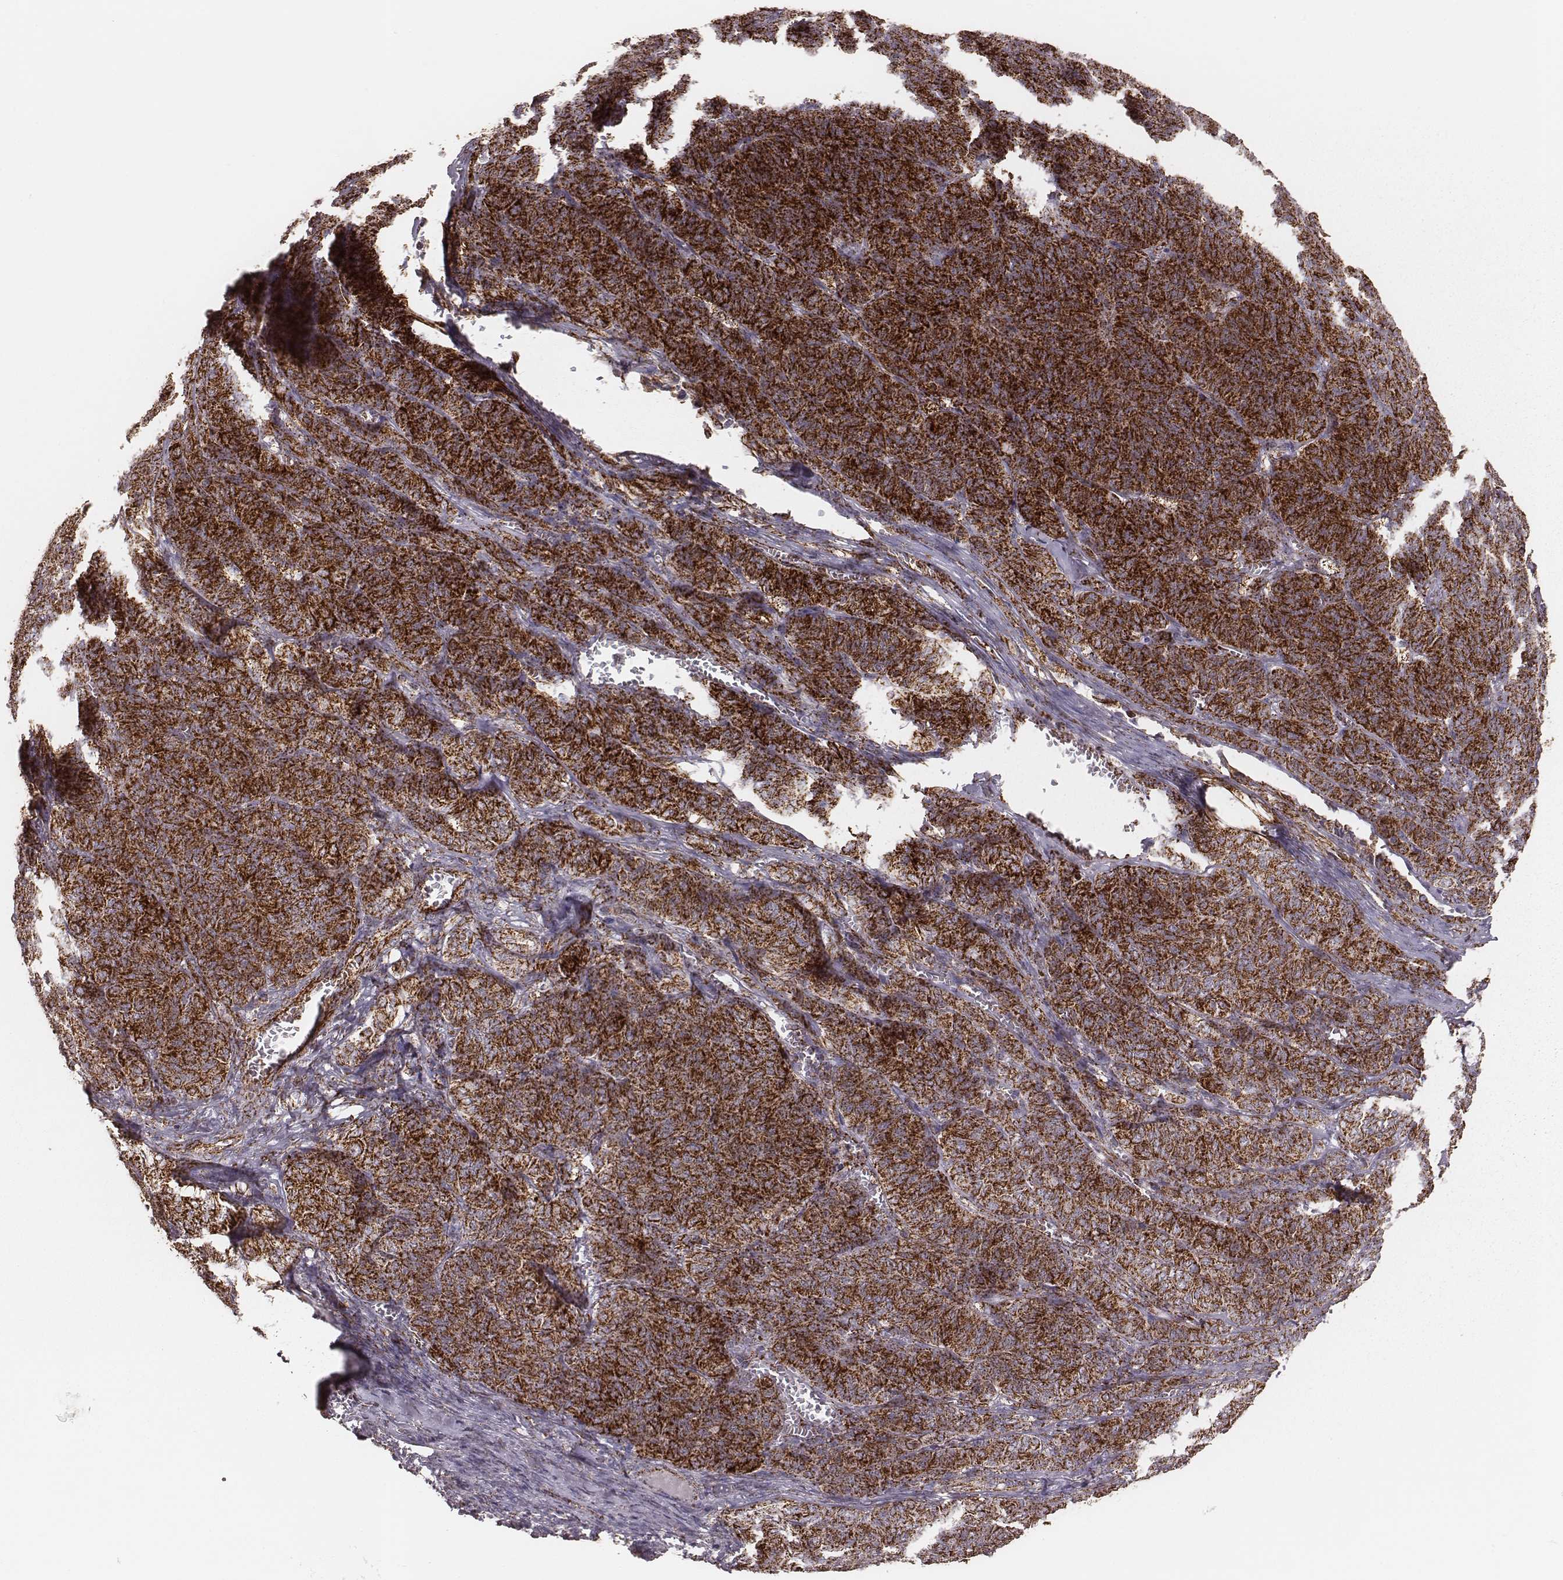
{"staining": {"intensity": "strong", "quantity": ">75%", "location": "cytoplasmic/membranous"}, "tissue": "ovarian cancer", "cell_type": "Tumor cells", "image_type": "cancer", "snomed": [{"axis": "morphology", "description": "Carcinoma, endometroid"}, {"axis": "topography", "description": "Ovary"}], "caption": "Immunohistochemical staining of human ovarian cancer shows high levels of strong cytoplasmic/membranous protein staining in approximately >75% of tumor cells.", "gene": "TUFM", "patient": {"sex": "female", "age": 80}}